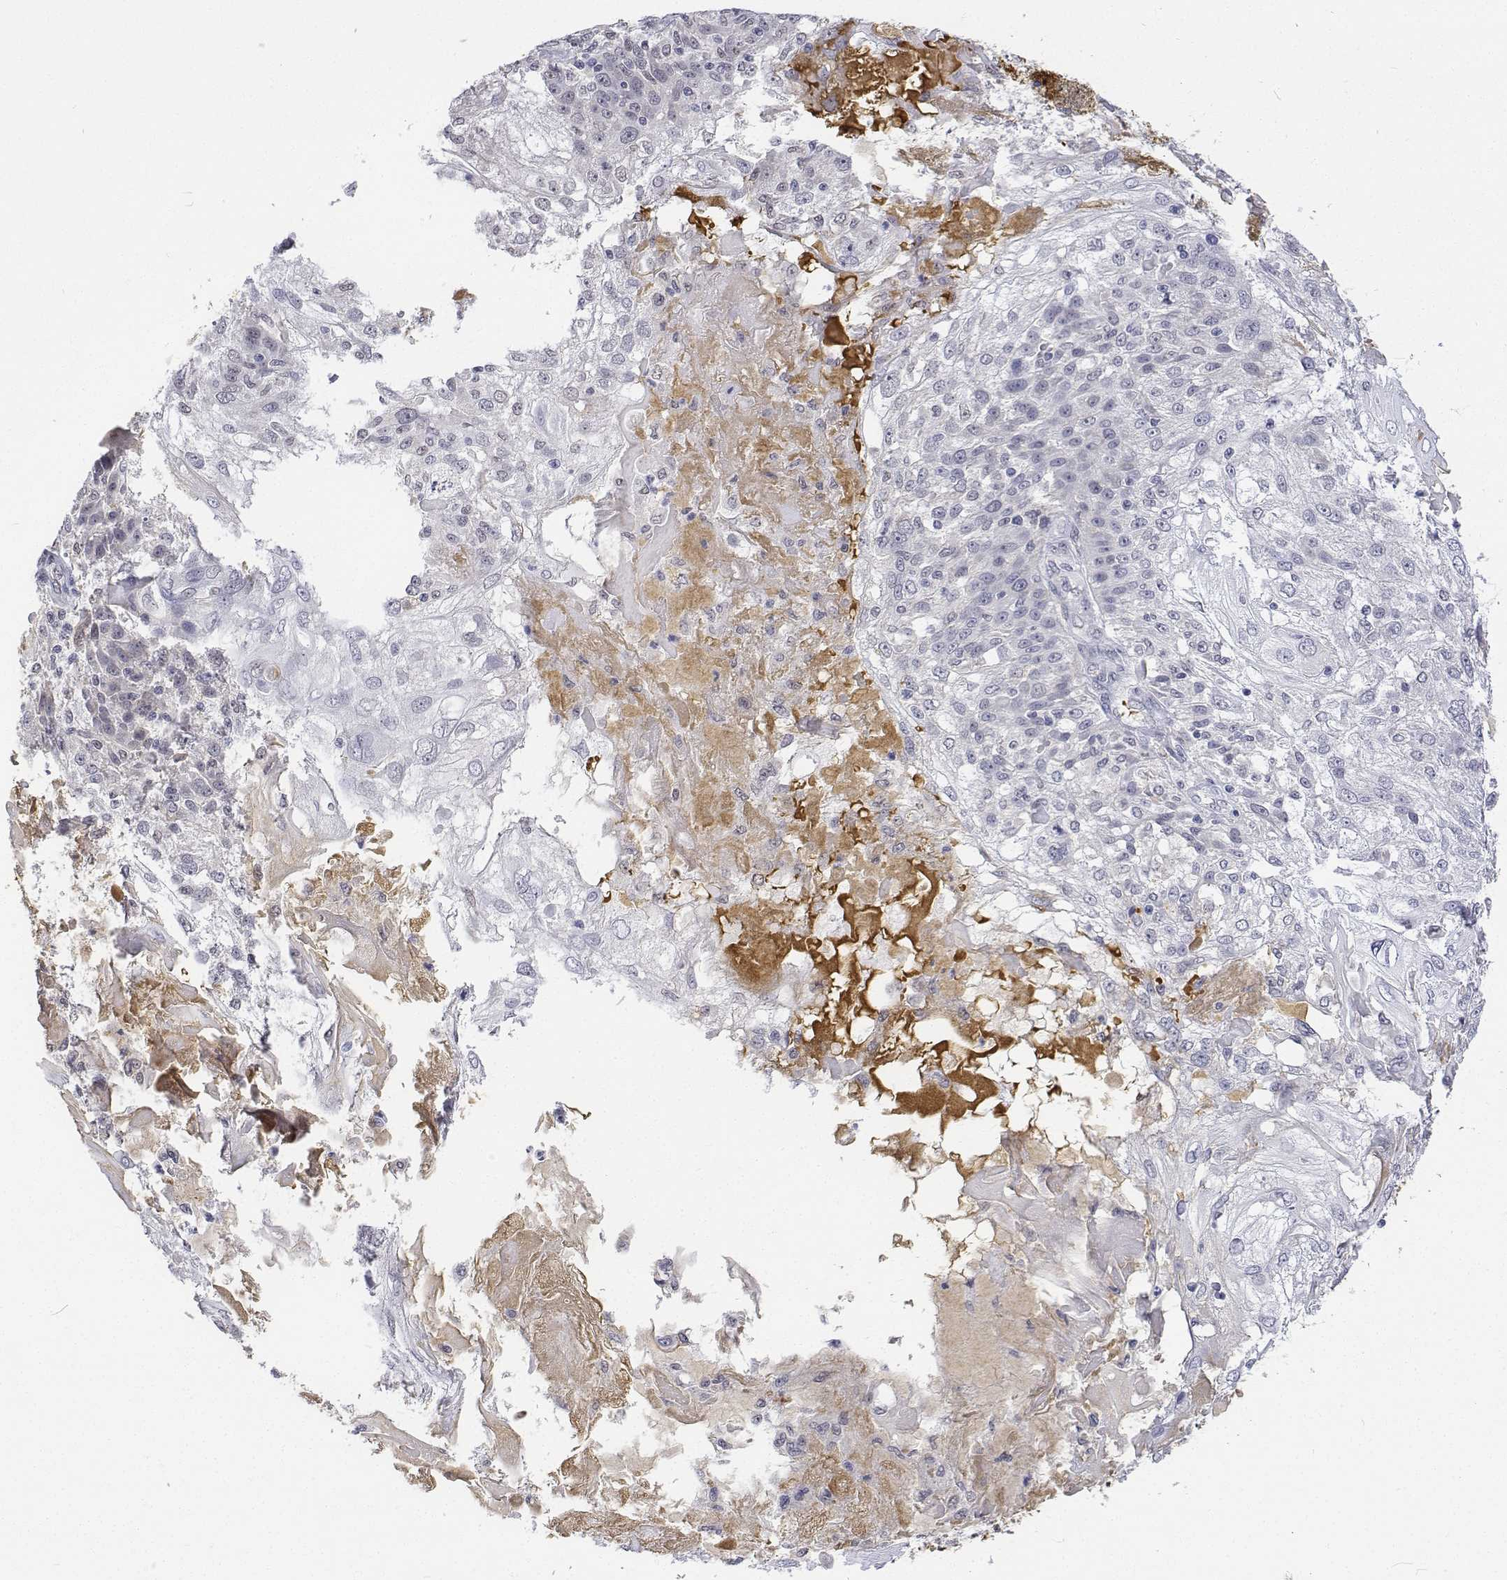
{"staining": {"intensity": "weak", "quantity": "<25%", "location": "nuclear"}, "tissue": "skin cancer", "cell_type": "Tumor cells", "image_type": "cancer", "snomed": [{"axis": "morphology", "description": "Normal tissue, NOS"}, {"axis": "morphology", "description": "Squamous cell carcinoma, NOS"}, {"axis": "topography", "description": "Skin"}], "caption": "Immunohistochemistry (IHC) of skin cancer demonstrates no positivity in tumor cells.", "gene": "ATRX", "patient": {"sex": "female", "age": 83}}